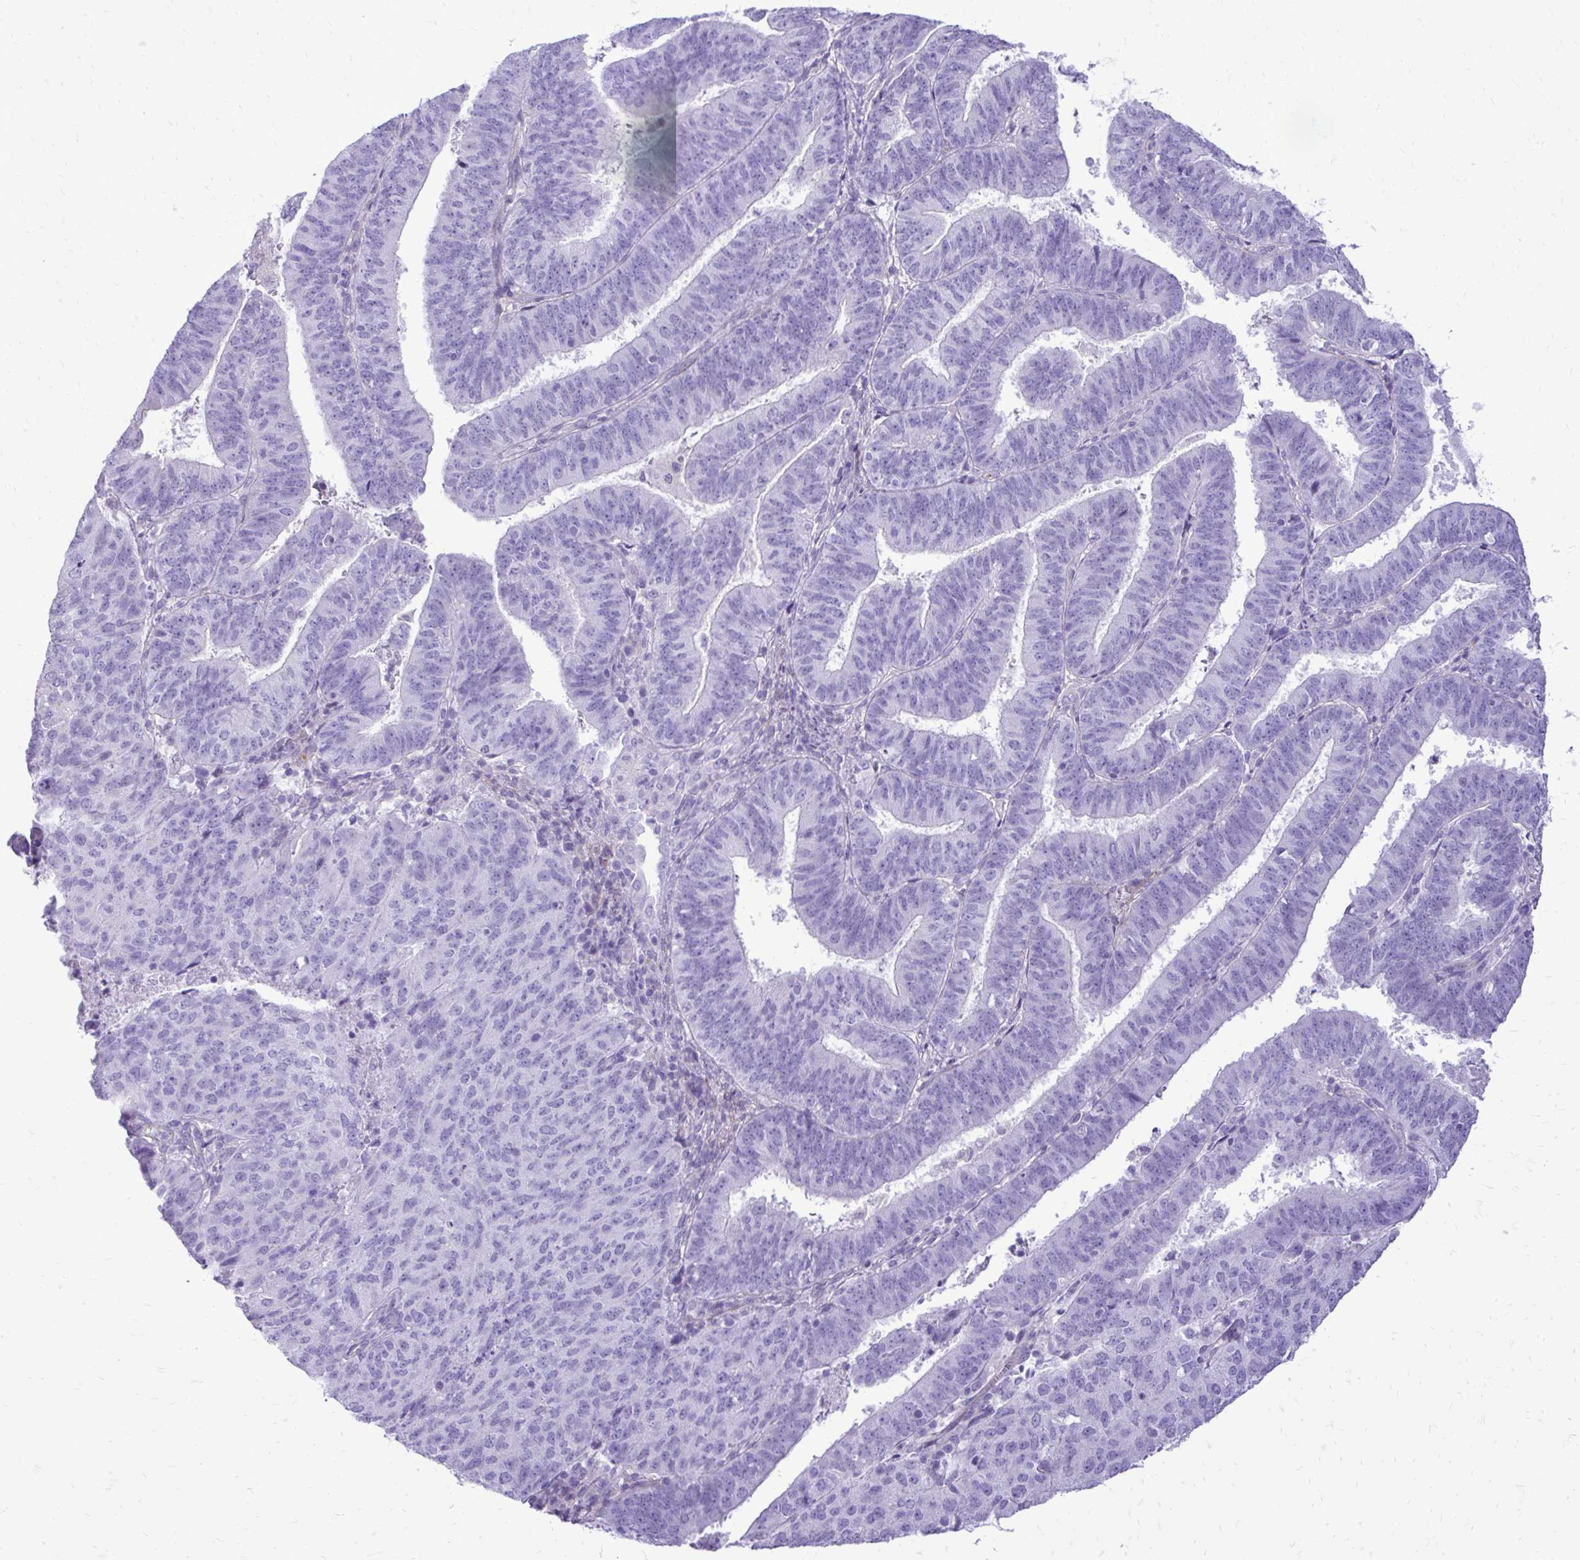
{"staining": {"intensity": "negative", "quantity": "none", "location": "none"}, "tissue": "endometrial cancer", "cell_type": "Tumor cells", "image_type": "cancer", "snomed": [{"axis": "morphology", "description": "Adenocarcinoma, NOS"}, {"axis": "topography", "description": "Endometrium"}], "caption": "Immunohistochemical staining of human adenocarcinoma (endometrial) exhibits no significant positivity in tumor cells.", "gene": "PELI3", "patient": {"sex": "female", "age": 82}}